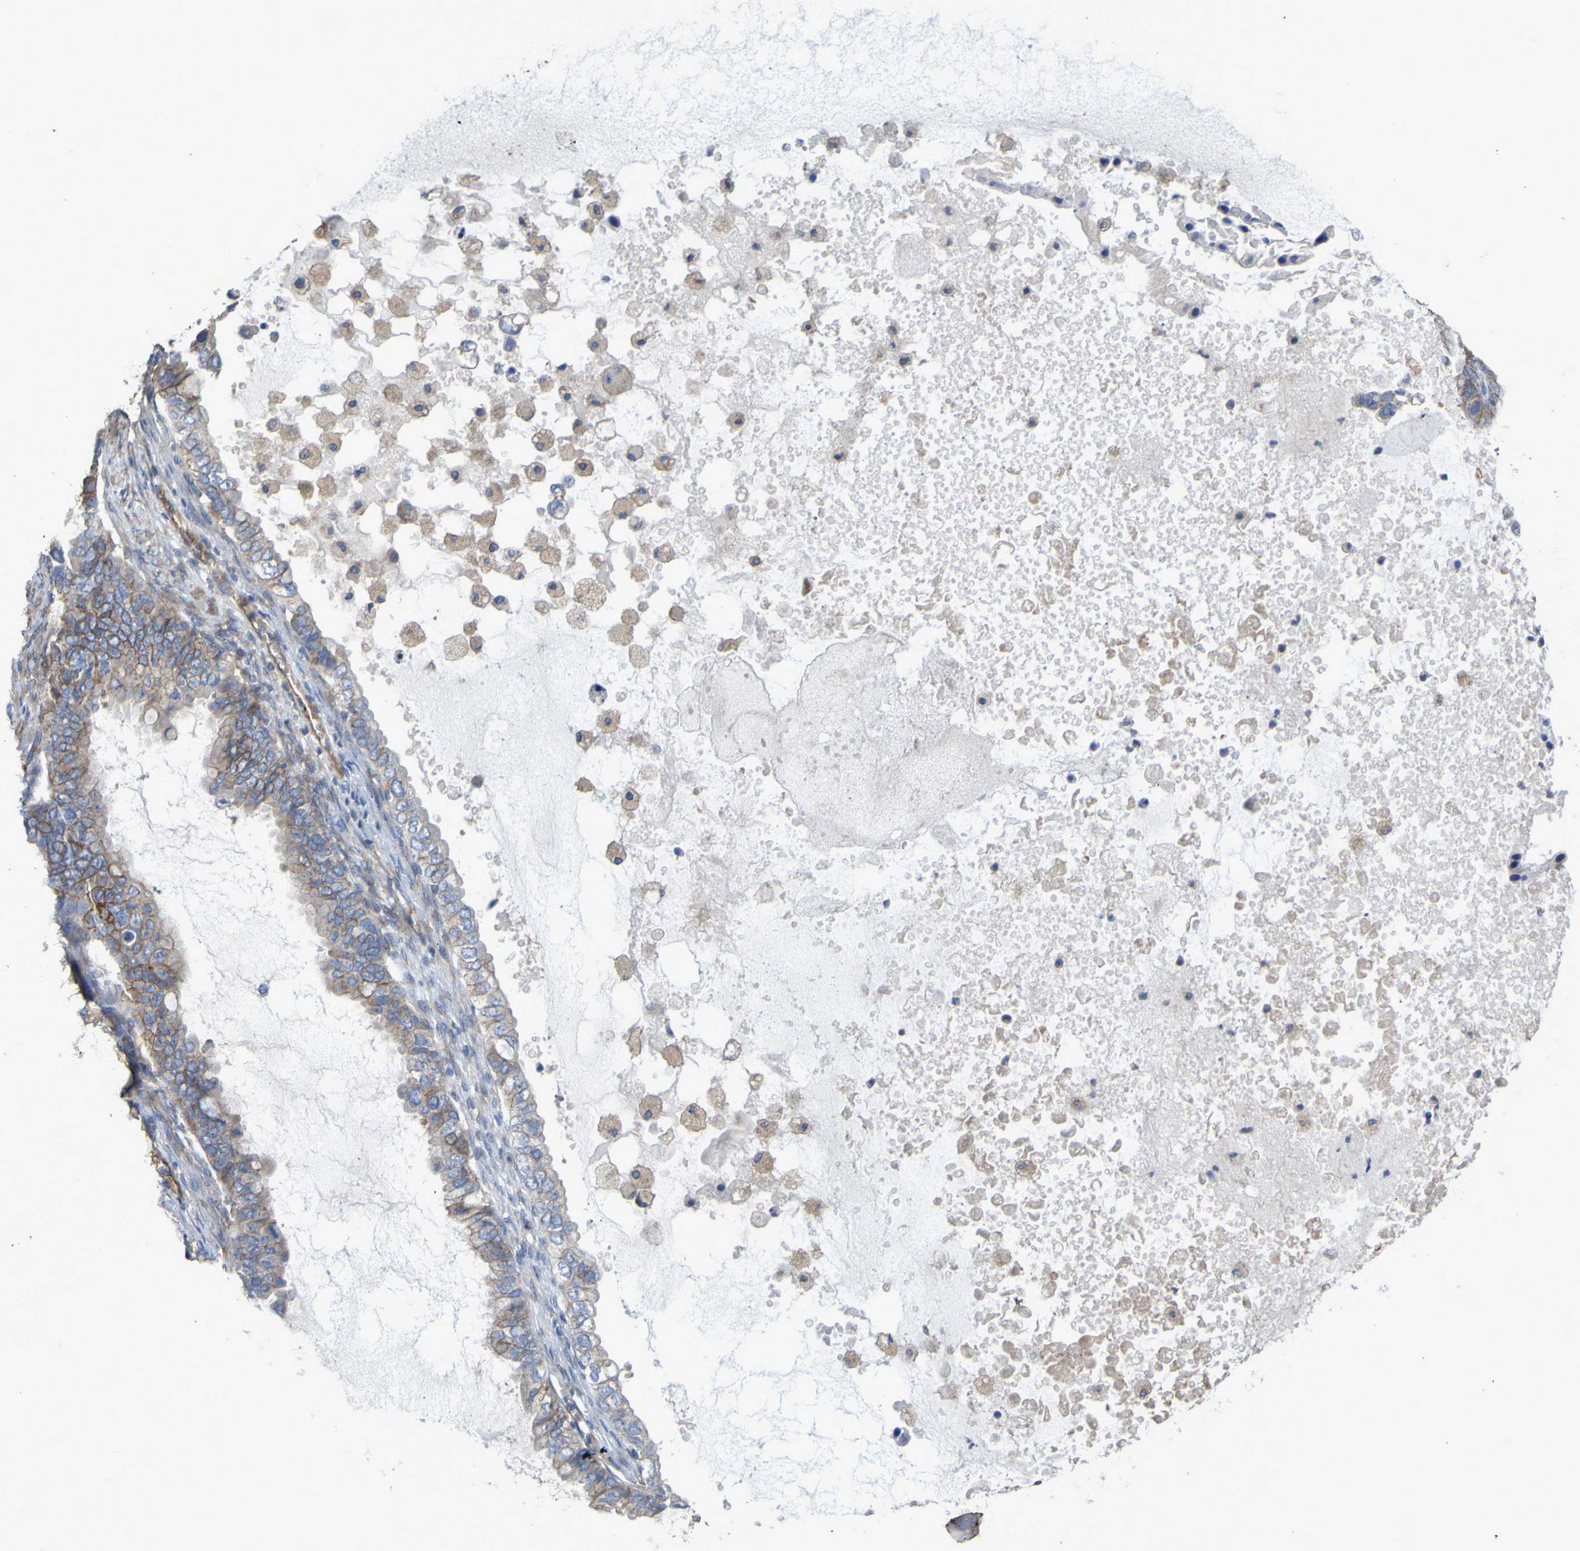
{"staining": {"intensity": "moderate", "quantity": "25%-75%", "location": "cytoplasmic/membranous"}, "tissue": "ovarian cancer", "cell_type": "Tumor cells", "image_type": "cancer", "snomed": [{"axis": "morphology", "description": "Cystadenocarcinoma, mucinous, NOS"}, {"axis": "topography", "description": "Ovary"}], "caption": "Immunohistochemical staining of ovarian mucinous cystadenocarcinoma reveals medium levels of moderate cytoplasmic/membranous positivity in approximately 25%-75% of tumor cells.", "gene": "TNFSF15", "patient": {"sex": "female", "age": 80}}